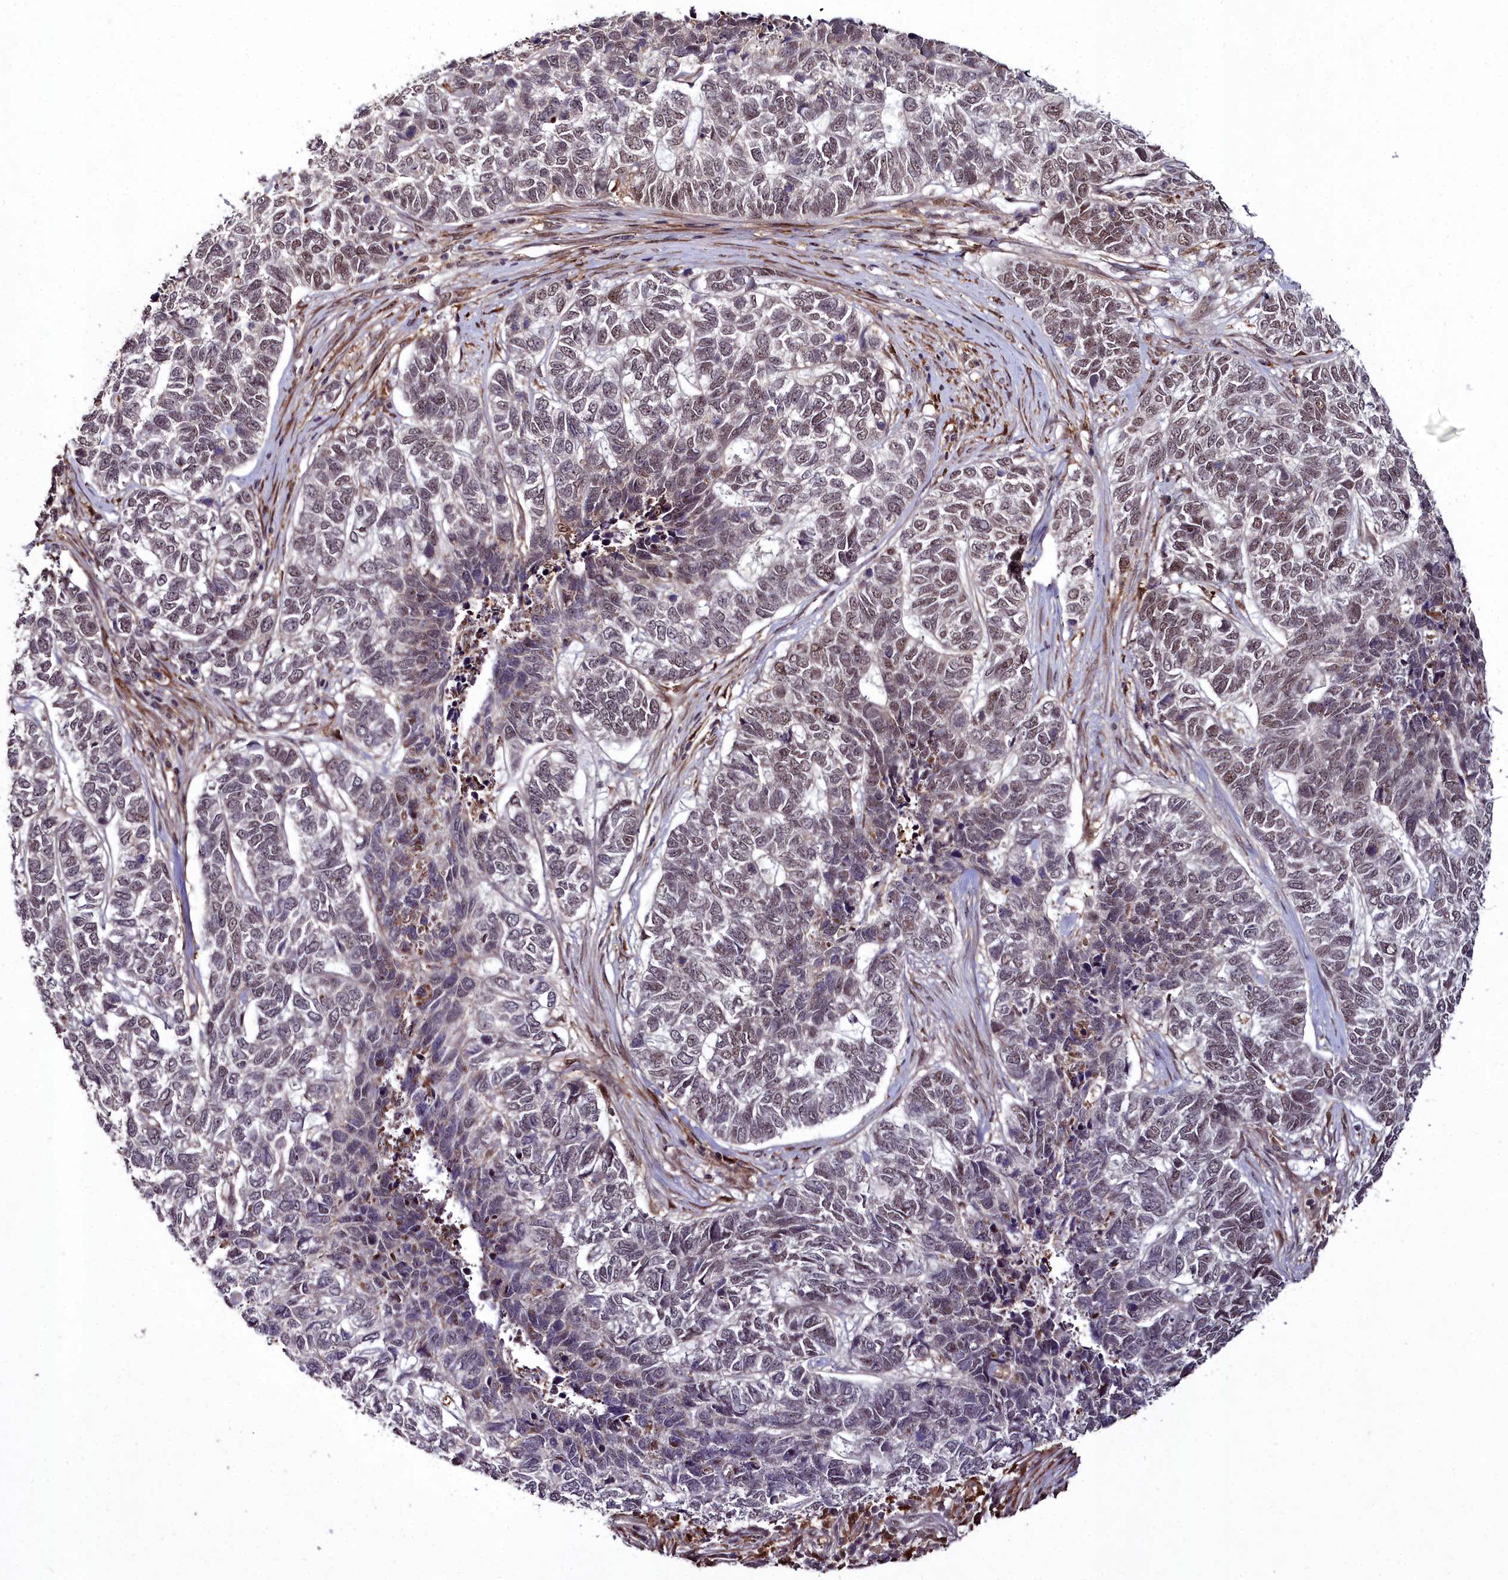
{"staining": {"intensity": "moderate", "quantity": "25%-75%", "location": "nuclear"}, "tissue": "skin cancer", "cell_type": "Tumor cells", "image_type": "cancer", "snomed": [{"axis": "morphology", "description": "Basal cell carcinoma"}, {"axis": "topography", "description": "Skin"}], "caption": "Skin cancer stained with DAB immunohistochemistry (IHC) exhibits medium levels of moderate nuclear staining in approximately 25%-75% of tumor cells. (DAB IHC, brown staining for protein, blue staining for nuclei).", "gene": "CXXC1", "patient": {"sex": "female", "age": 65}}